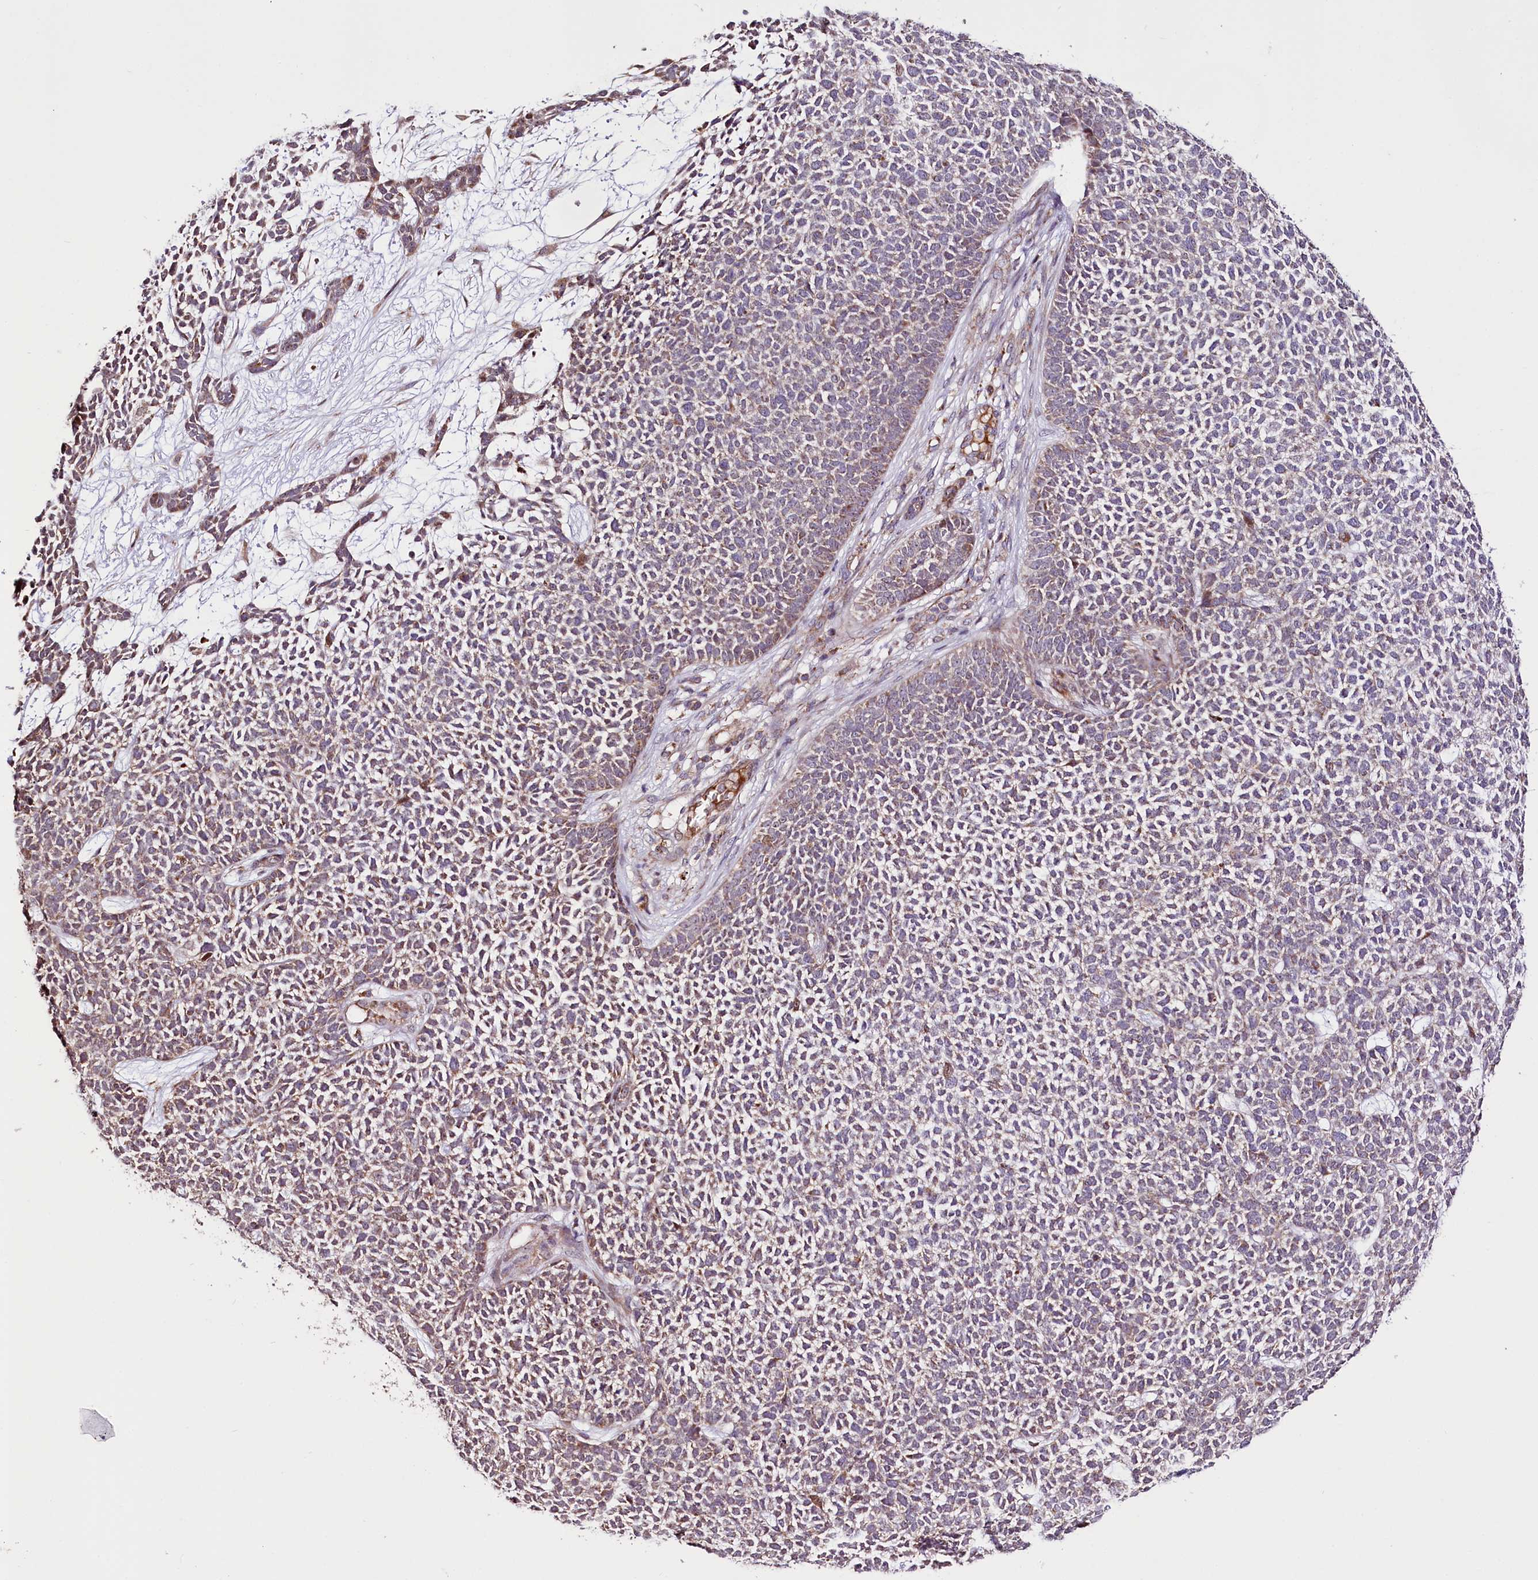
{"staining": {"intensity": "weak", "quantity": "25%-75%", "location": "cytoplasmic/membranous"}, "tissue": "skin cancer", "cell_type": "Tumor cells", "image_type": "cancer", "snomed": [{"axis": "morphology", "description": "Basal cell carcinoma"}, {"axis": "topography", "description": "Skin"}], "caption": "This micrograph displays immunohistochemistry (IHC) staining of human skin cancer (basal cell carcinoma), with low weak cytoplasmic/membranous expression in about 25%-75% of tumor cells.", "gene": "ST7", "patient": {"sex": "female", "age": 84}}